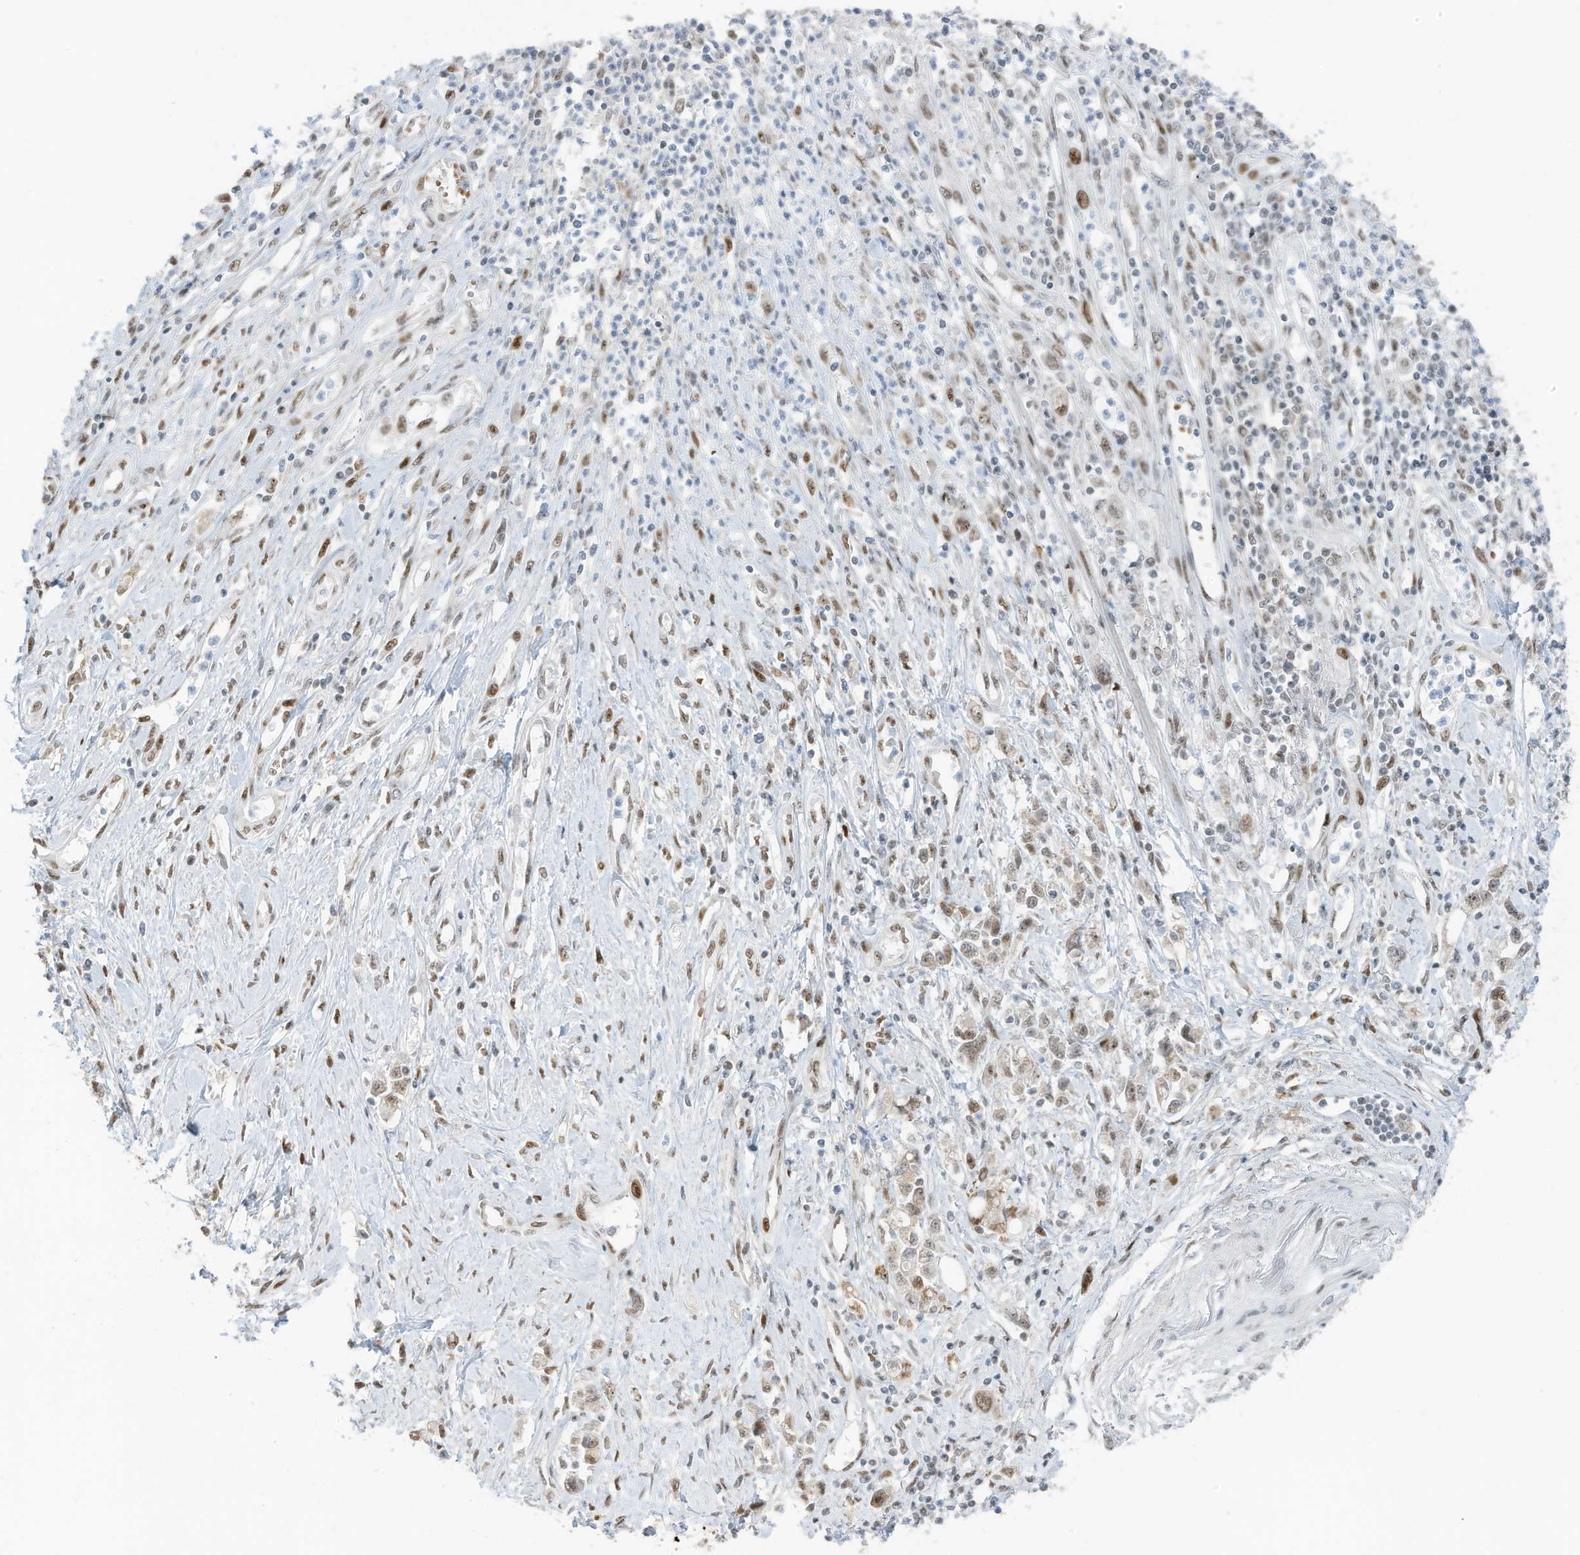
{"staining": {"intensity": "weak", "quantity": "<25%", "location": "nuclear"}, "tissue": "stomach cancer", "cell_type": "Tumor cells", "image_type": "cancer", "snomed": [{"axis": "morphology", "description": "Adenocarcinoma, NOS"}, {"axis": "topography", "description": "Stomach"}], "caption": "Immunohistochemistry (IHC) micrograph of human adenocarcinoma (stomach) stained for a protein (brown), which exhibits no expression in tumor cells.", "gene": "ZCWPW2", "patient": {"sex": "female", "age": 76}}